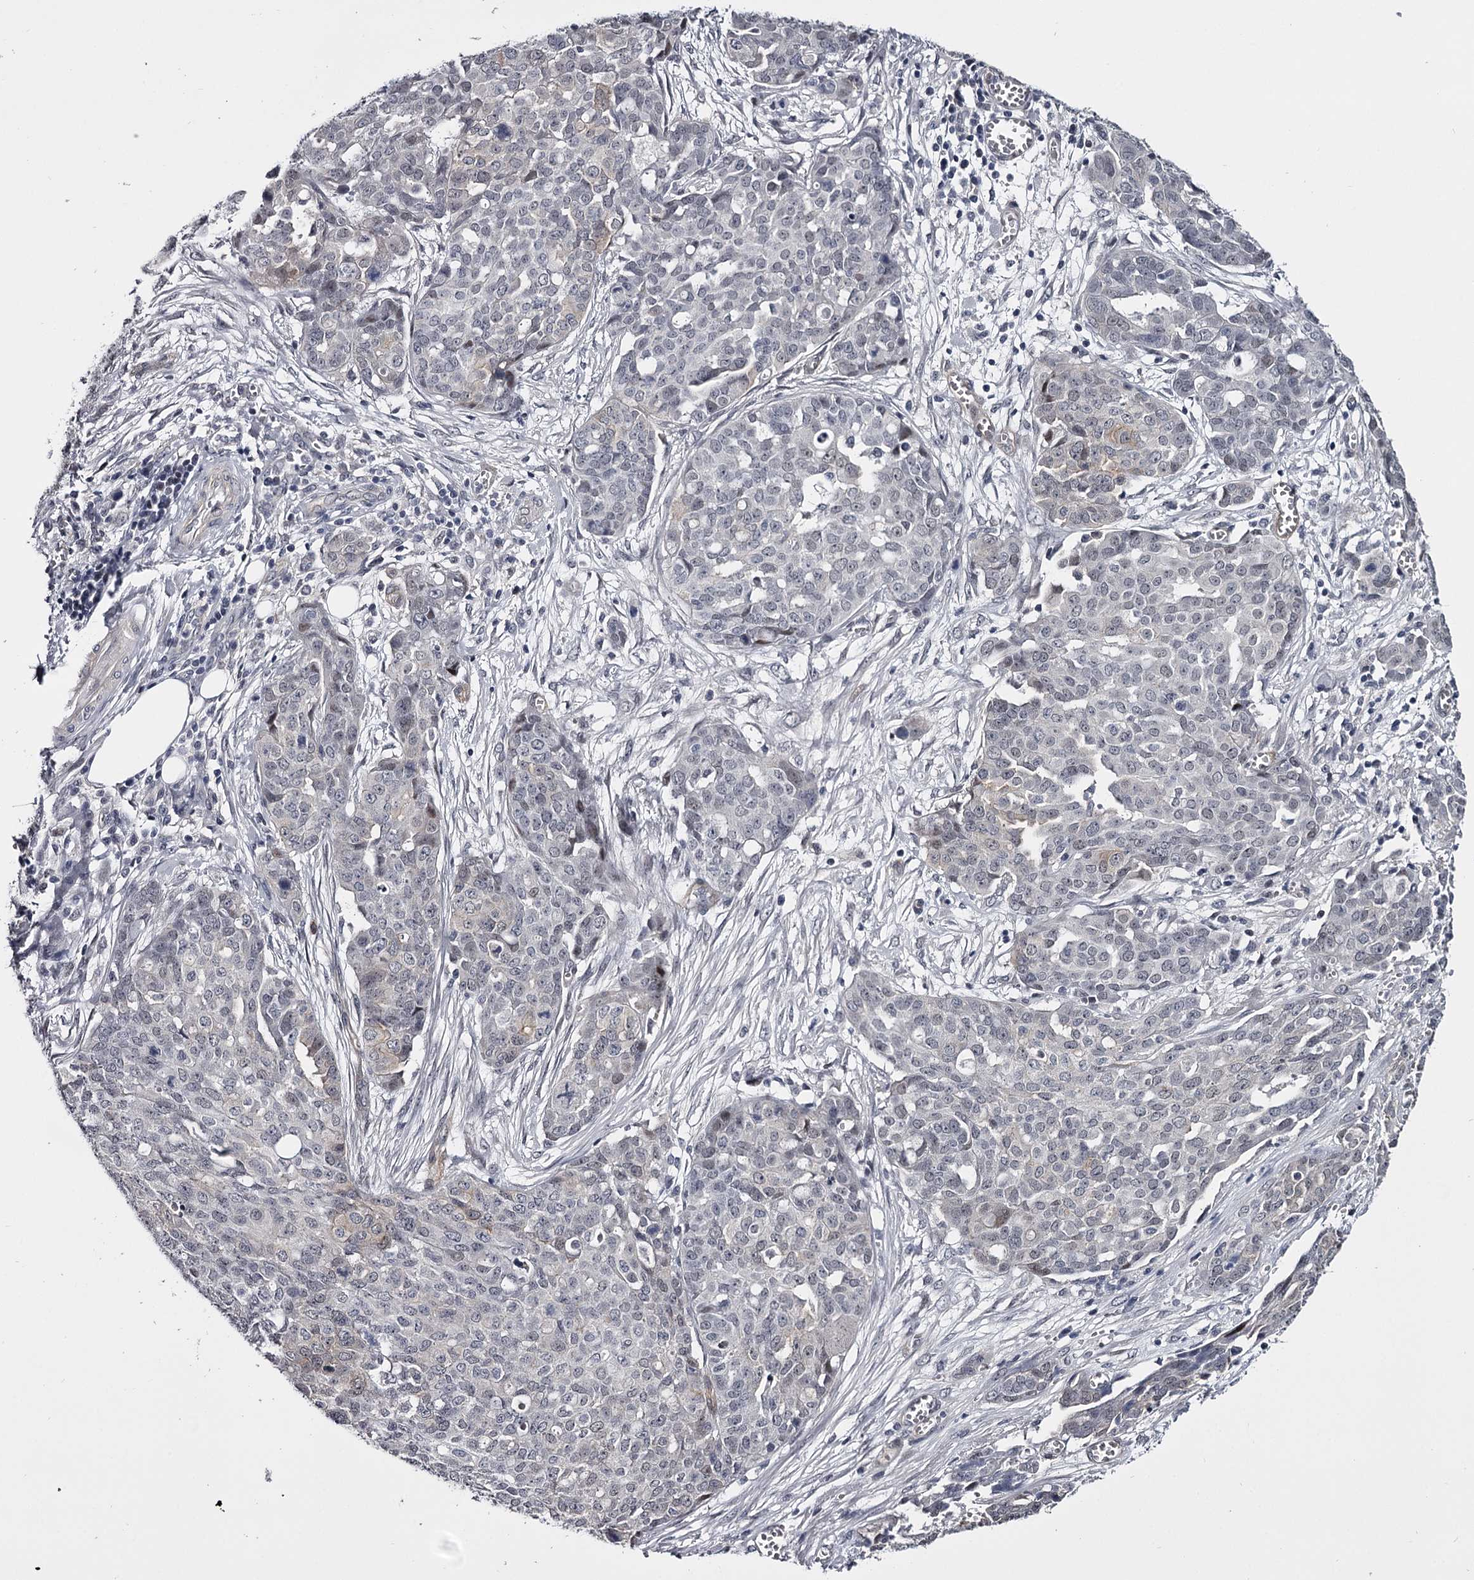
{"staining": {"intensity": "negative", "quantity": "none", "location": "none"}, "tissue": "ovarian cancer", "cell_type": "Tumor cells", "image_type": "cancer", "snomed": [{"axis": "morphology", "description": "Cystadenocarcinoma, serous, NOS"}, {"axis": "topography", "description": "Soft tissue"}, {"axis": "topography", "description": "Ovary"}], "caption": "Photomicrograph shows no protein staining in tumor cells of serous cystadenocarcinoma (ovarian) tissue.", "gene": "OVOL2", "patient": {"sex": "female", "age": 57}}